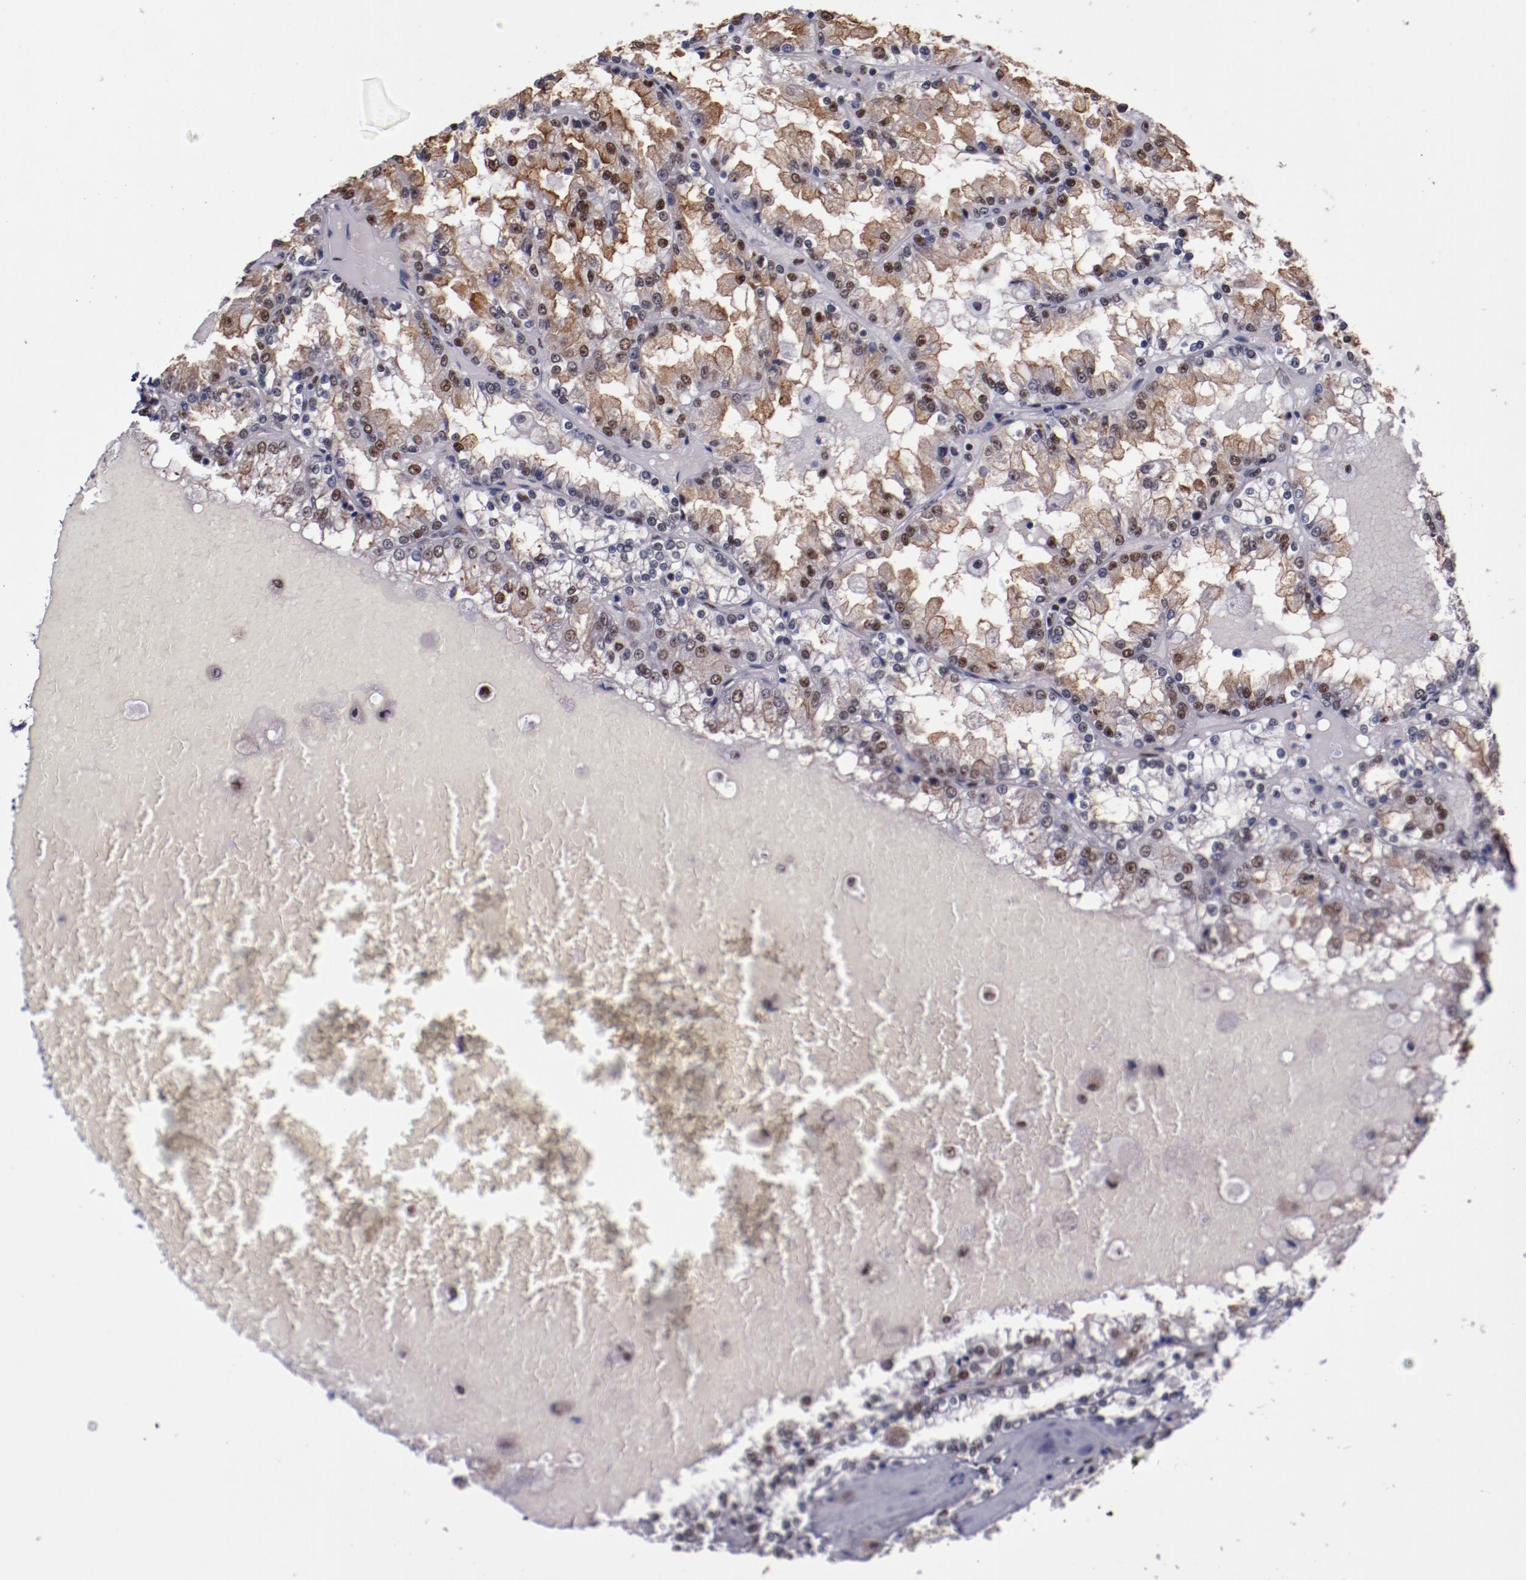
{"staining": {"intensity": "moderate", "quantity": "25%-75%", "location": "cytoplasmic/membranous,nuclear"}, "tissue": "renal cancer", "cell_type": "Tumor cells", "image_type": "cancer", "snomed": [{"axis": "morphology", "description": "Adenocarcinoma, NOS"}, {"axis": "topography", "description": "Kidney"}], "caption": "A high-resolution micrograph shows IHC staining of renal cancer, which shows moderate cytoplasmic/membranous and nuclear staining in approximately 25%-75% of tumor cells.", "gene": "PPP4R3A", "patient": {"sex": "female", "age": 56}}